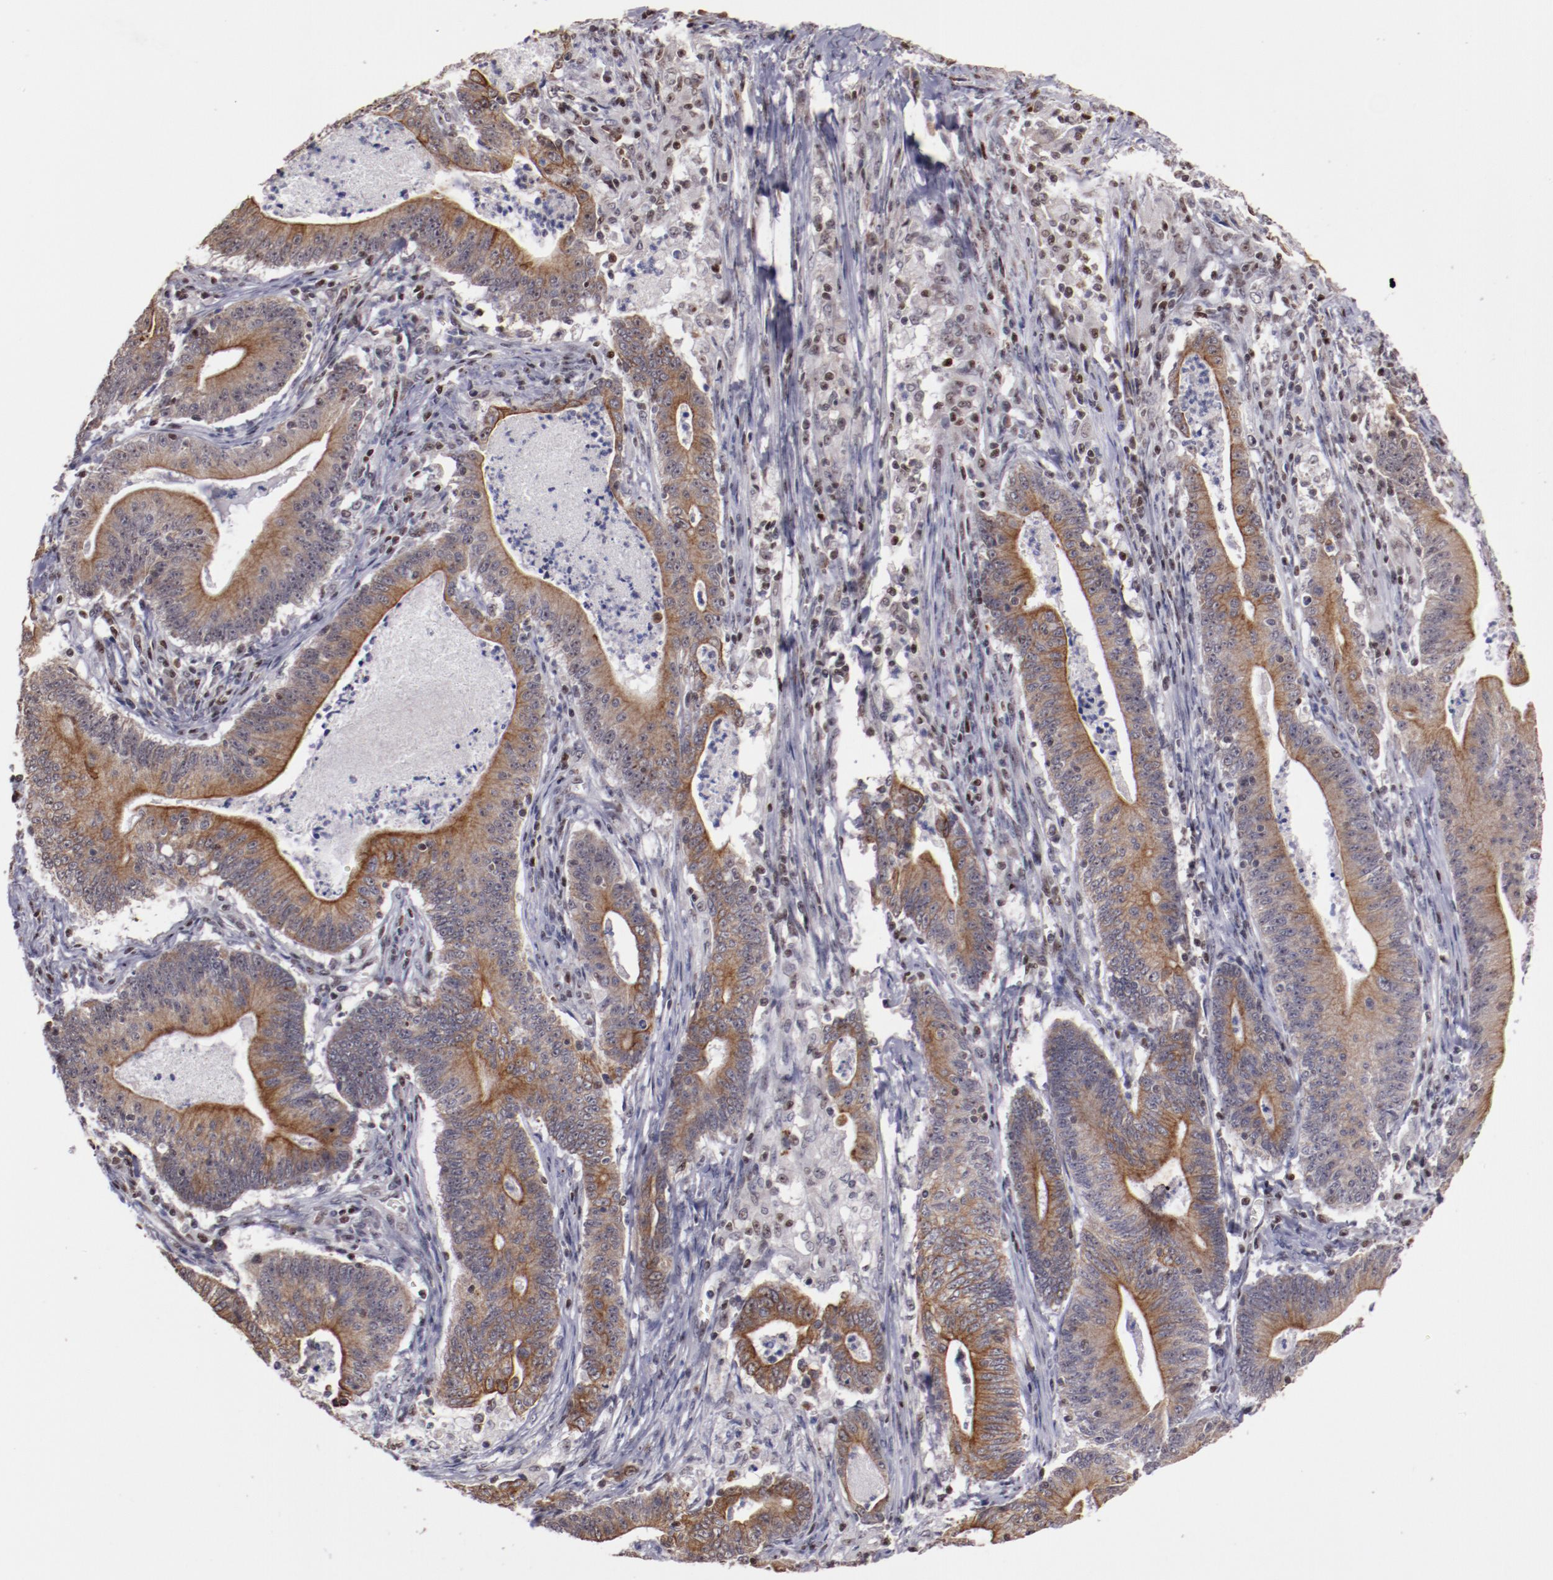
{"staining": {"intensity": "moderate", "quantity": "25%-75%", "location": "cytoplasmic/membranous"}, "tissue": "stomach cancer", "cell_type": "Tumor cells", "image_type": "cancer", "snomed": [{"axis": "morphology", "description": "Adenocarcinoma, NOS"}, {"axis": "topography", "description": "Stomach, lower"}], "caption": "Immunohistochemistry (IHC) micrograph of stomach cancer stained for a protein (brown), which displays medium levels of moderate cytoplasmic/membranous staining in about 25%-75% of tumor cells.", "gene": "DDX24", "patient": {"sex": "female", "age": 86}}